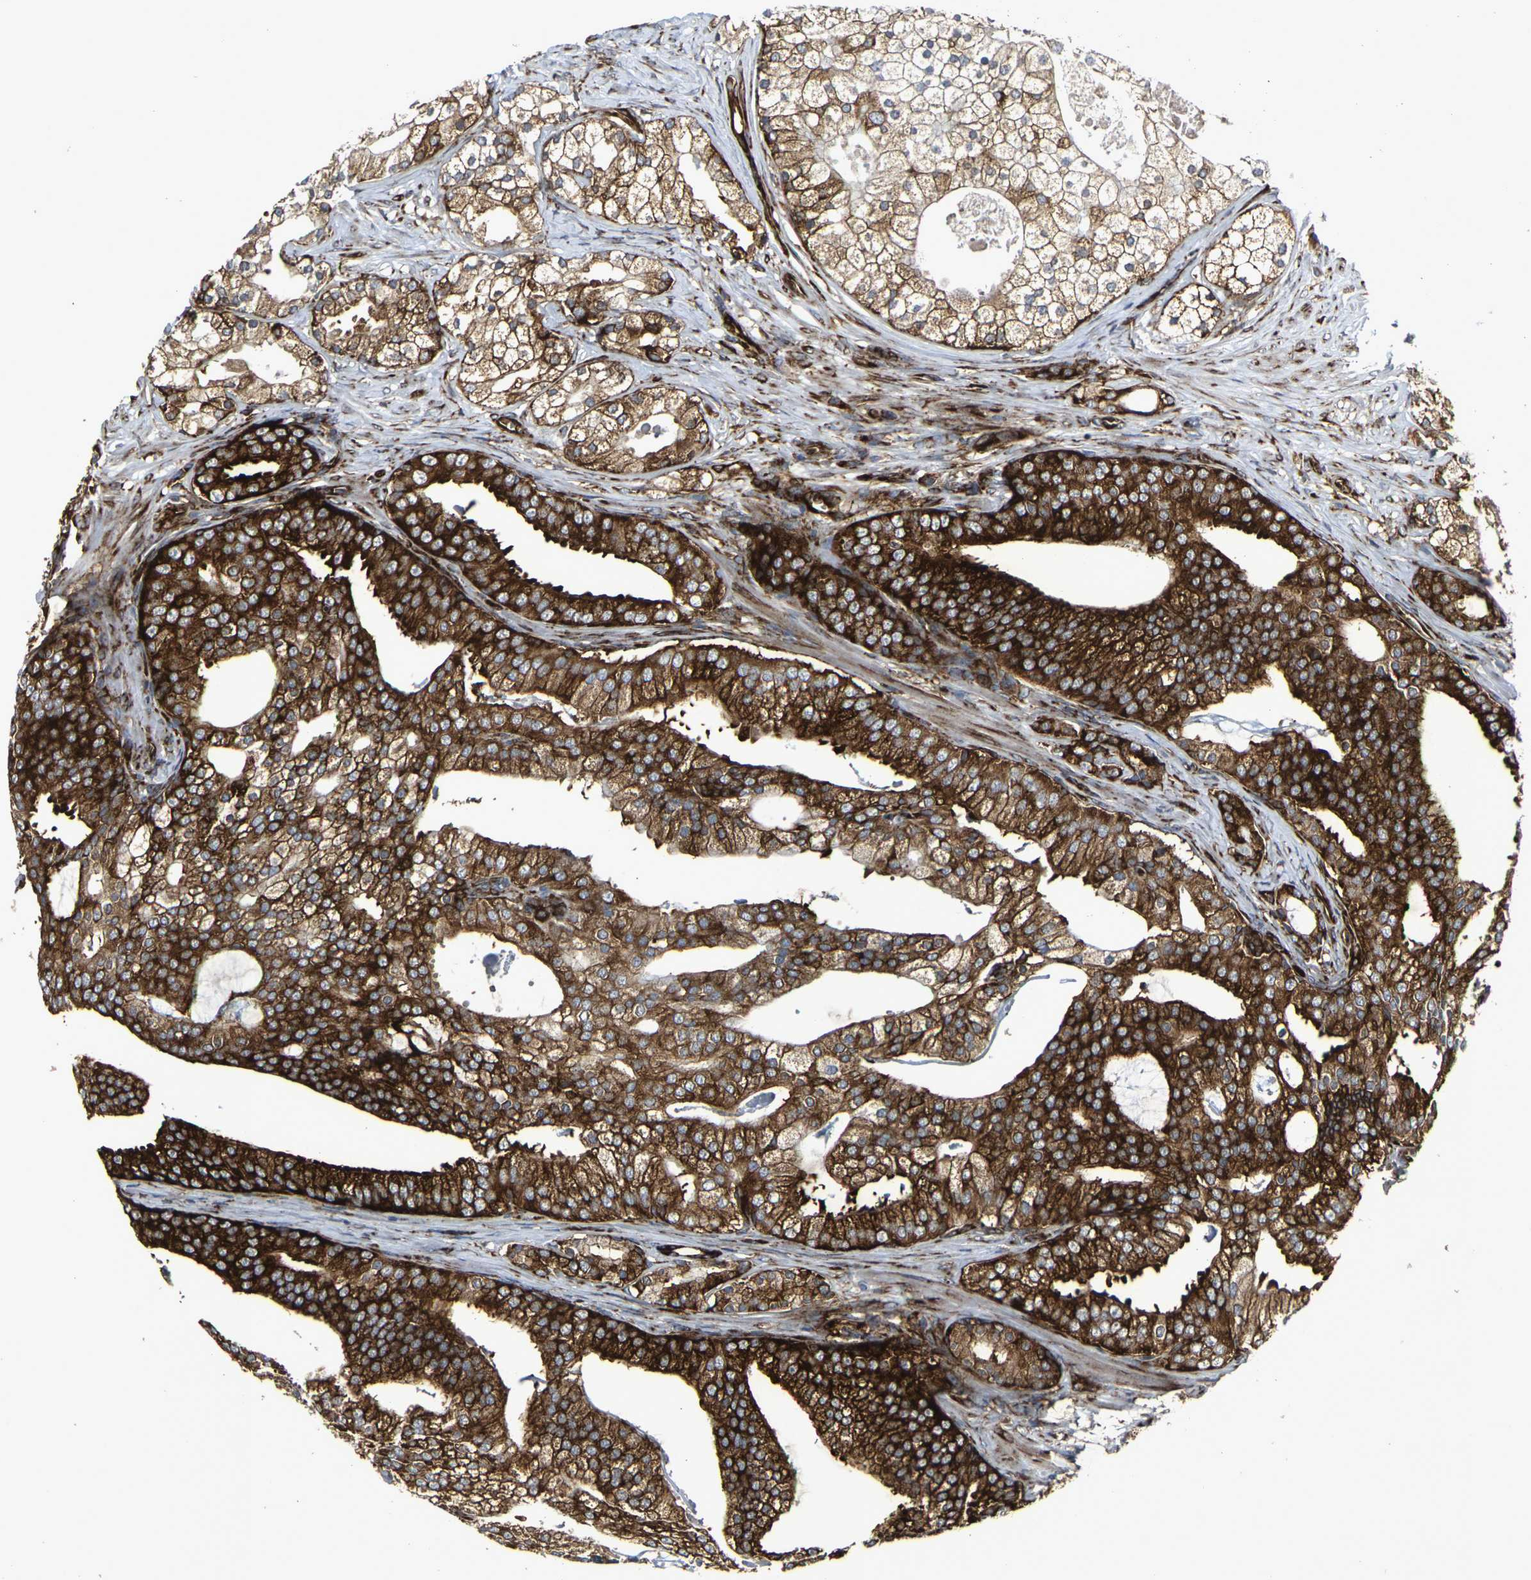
{"staining": {"intensity": "strong", "quantity": "25%-75%", "location": "cytoplasmic/membranous"}, "tissue": "prostate cancer", "cell_type": "Tumor cells", "image_type": "cancer", "snomed": [{"axis": "morphology", "description": "Adenocarcinoma, Low grade"}, {"axis": "topography", "description": "Prostate"}], "caption": "The immunohistochemical stain shows strong cytoplasmic/membranous positivity in tumor cells of prostate adenocarcinoma (low-grade) tissue. The staining is performed using DAB (3,3'-diaminobenzidine) brown chromogen to label protein expression. The nuclei are counter-stained blue using hematoxylin.", "gene": "MARCHF2", "patient": {"sex": "male", "age": 58}}